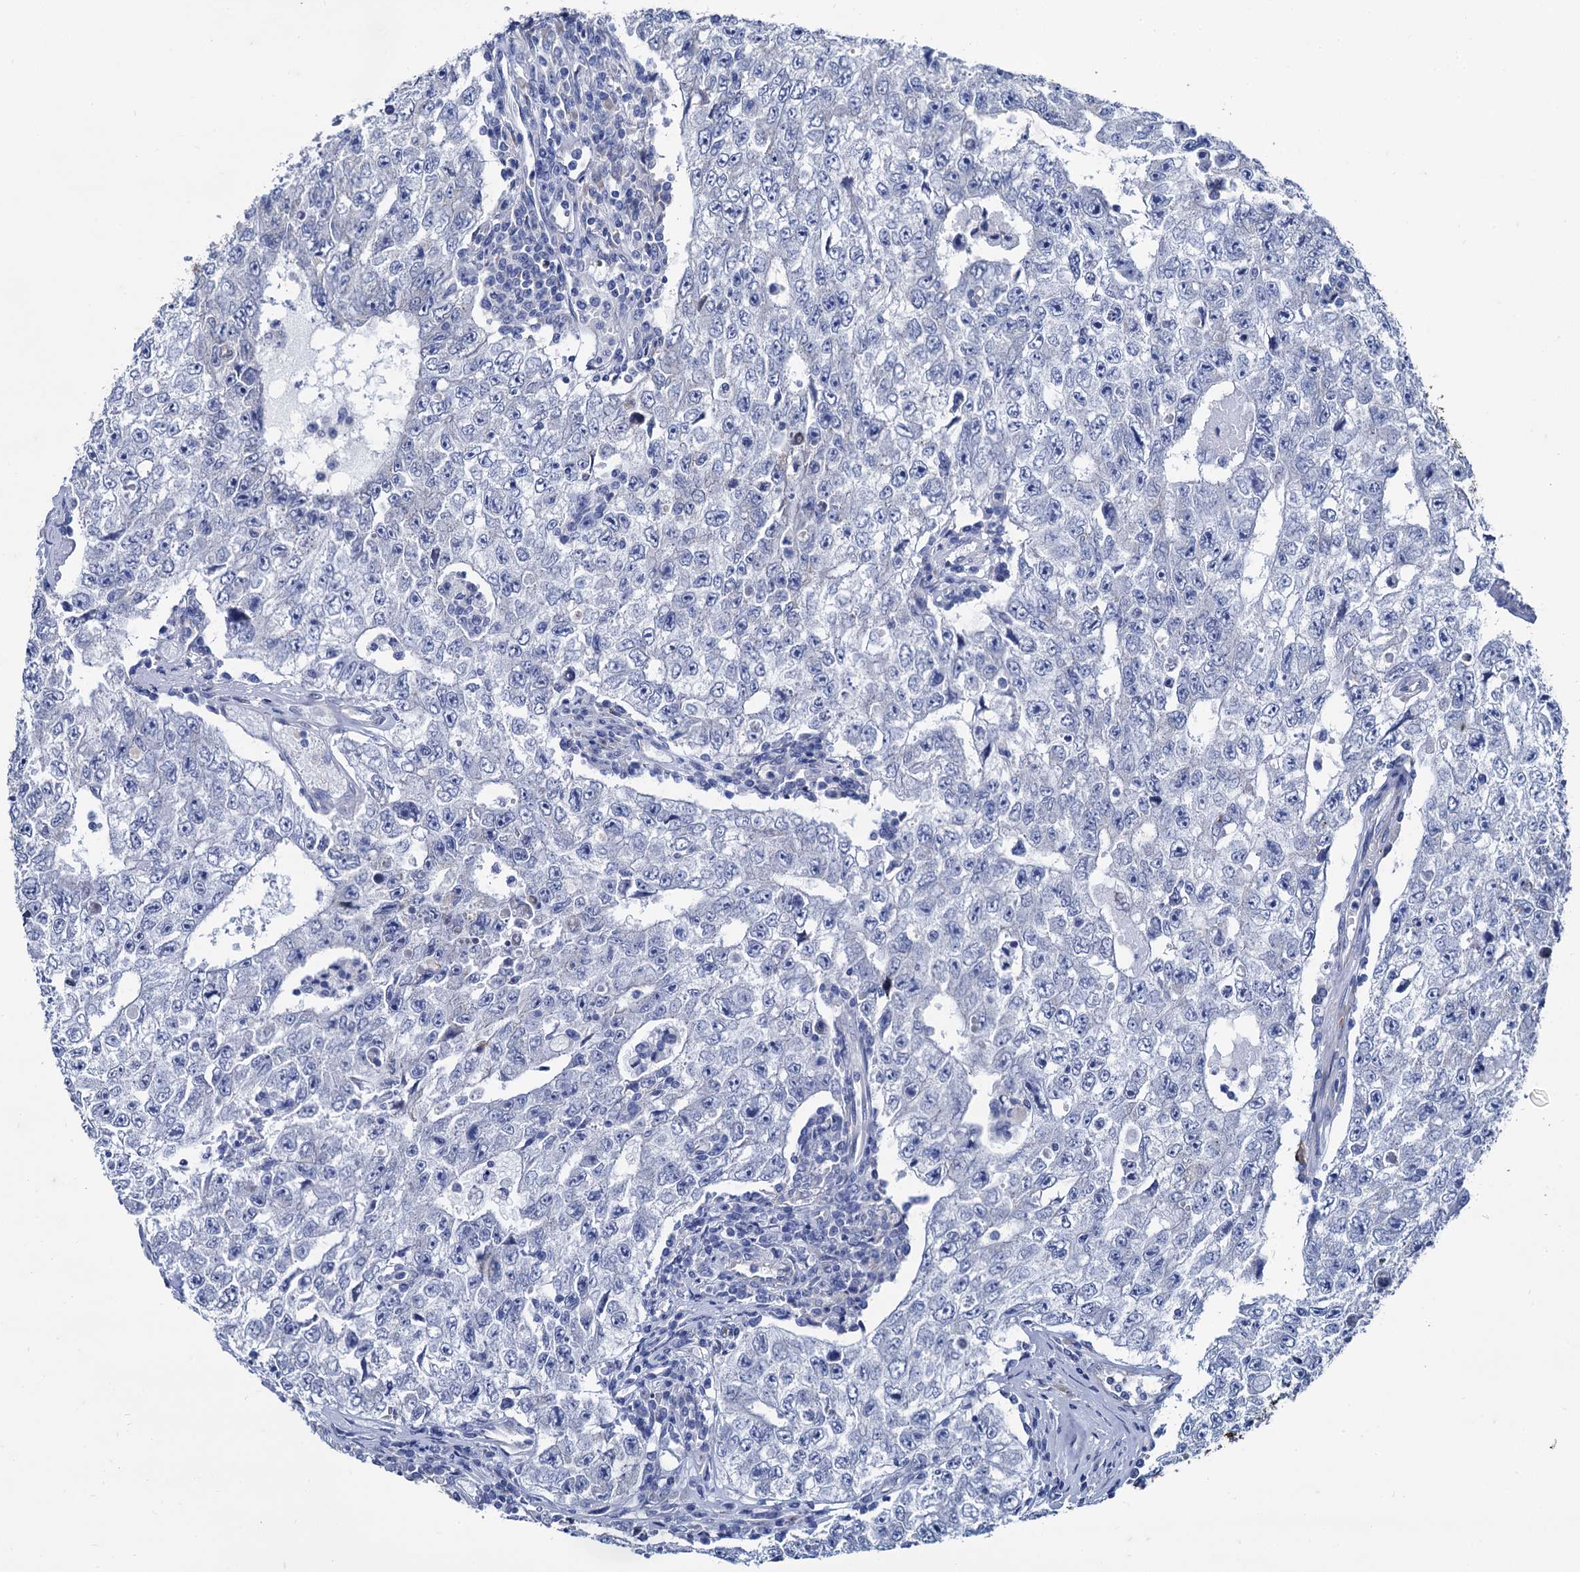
{"staining": {"intensity": "negative", "quantity": "none", "location": "none"}, "tissue": "testis cancer", "cell_type": "Tumor cells", "image_type": "cancer", "snomed": [{"axis": "morphology", "description": "Carcinoma, Embryonal, NOS"}, {"axis": "topography", "description": "Testis"}], "caption": "The photomicrograph exhibits no significant positivity in tumor cells of testis embryonal carcinoma.", "gene": "FOXR2", "patient": {"sex": "male", "age": 17}}